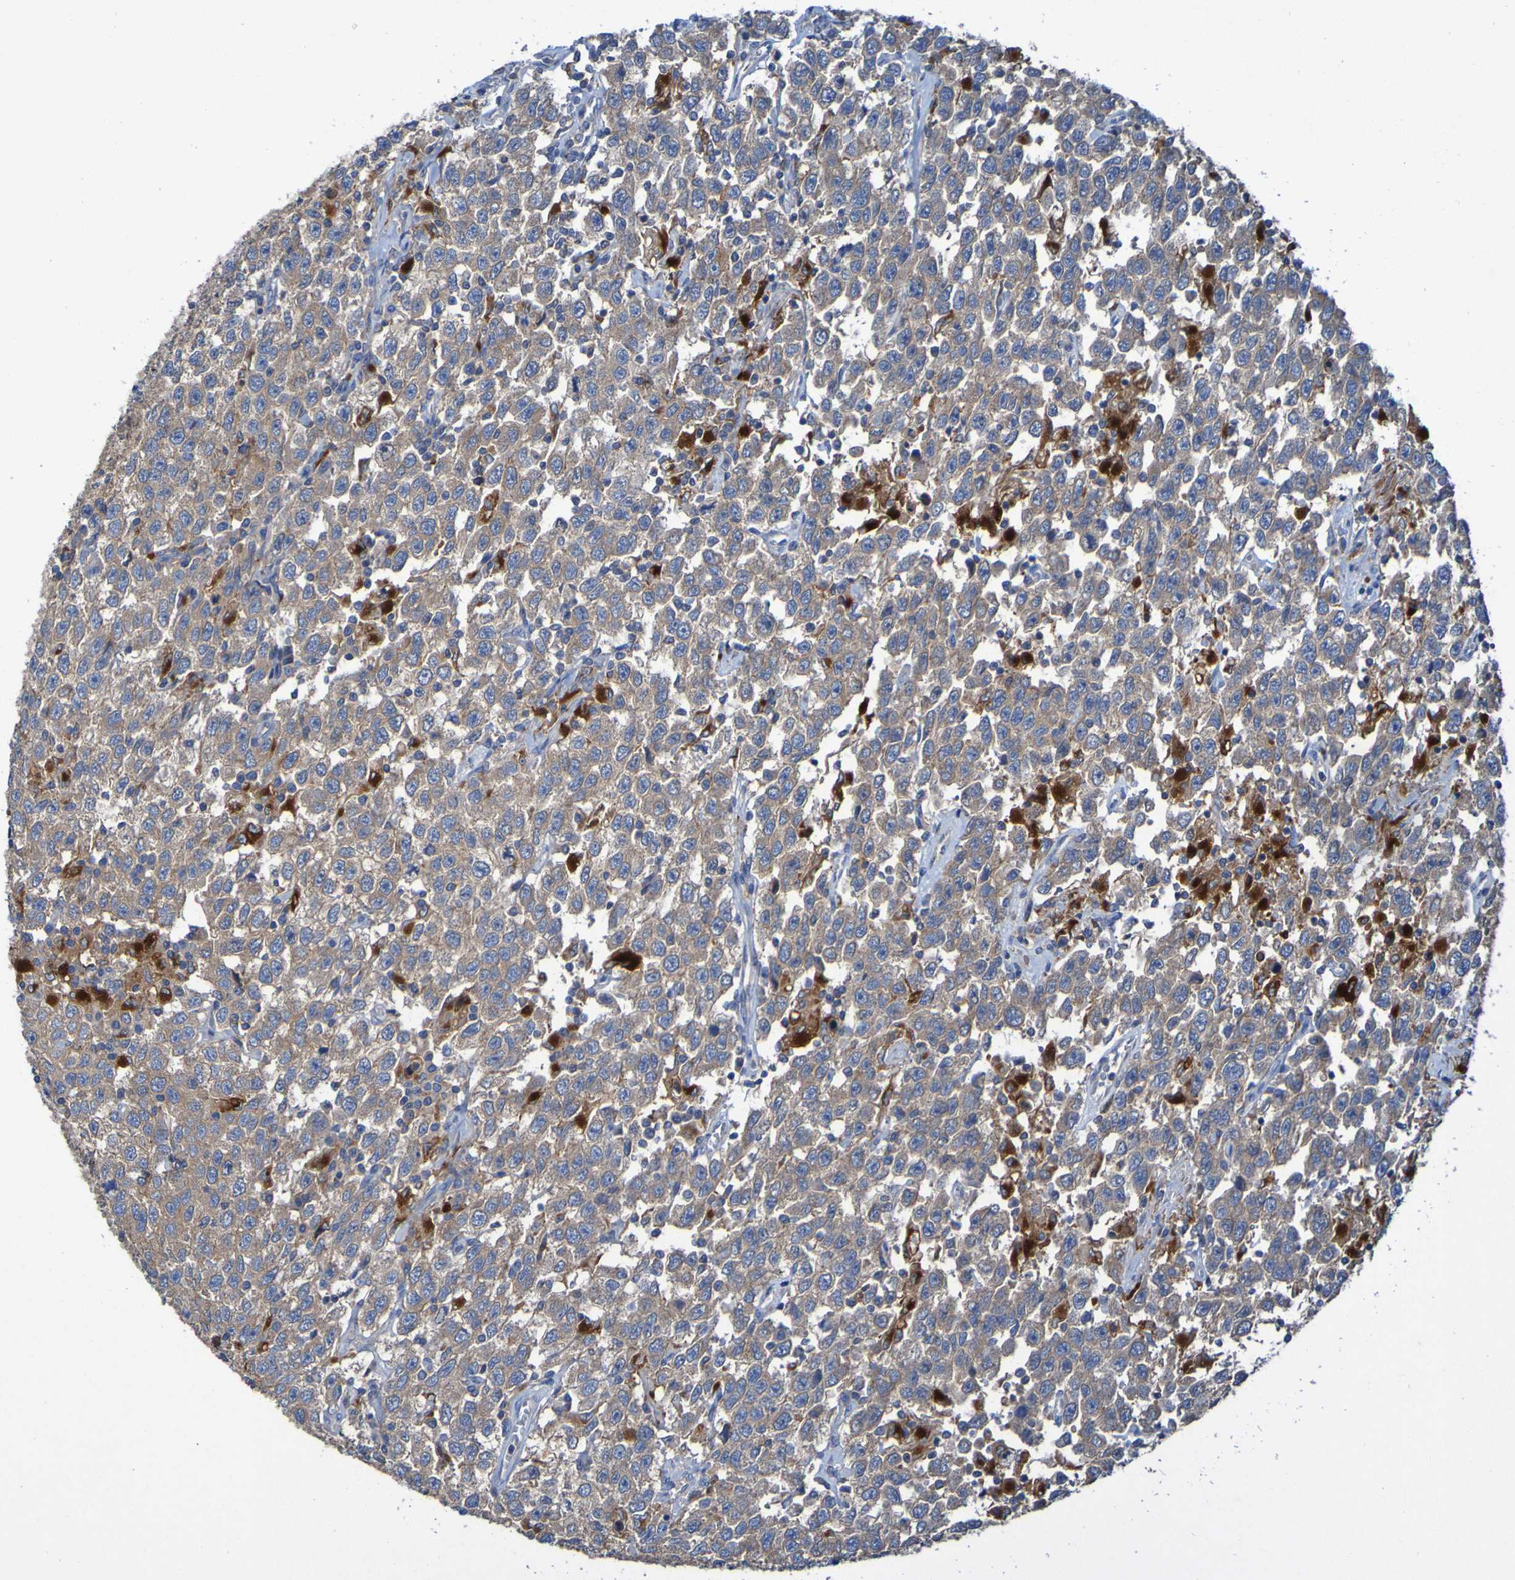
{"staining": {"intensity": "moderate", "quantity": ">75%", "location": "cytoplasmic/membranous"}, "tissue": "testis cancer", "cell_type": "Tumor cells", "image_type": "cancer", "snomed": [{"axis": "morphology", "description": "Seminoma, NOS"}, {"axis": "topography", "description": "Testis"}], "caption": "This photomicrograph exhibits immunohistochemistry (IHC) staining of testis cancer (seminoma), with medium moderate cytoplasmic/membranous staining in about >75% of tumor cells.", "gene": "ARHGEF16", "patient": {"sex": "male", "age": 41}}